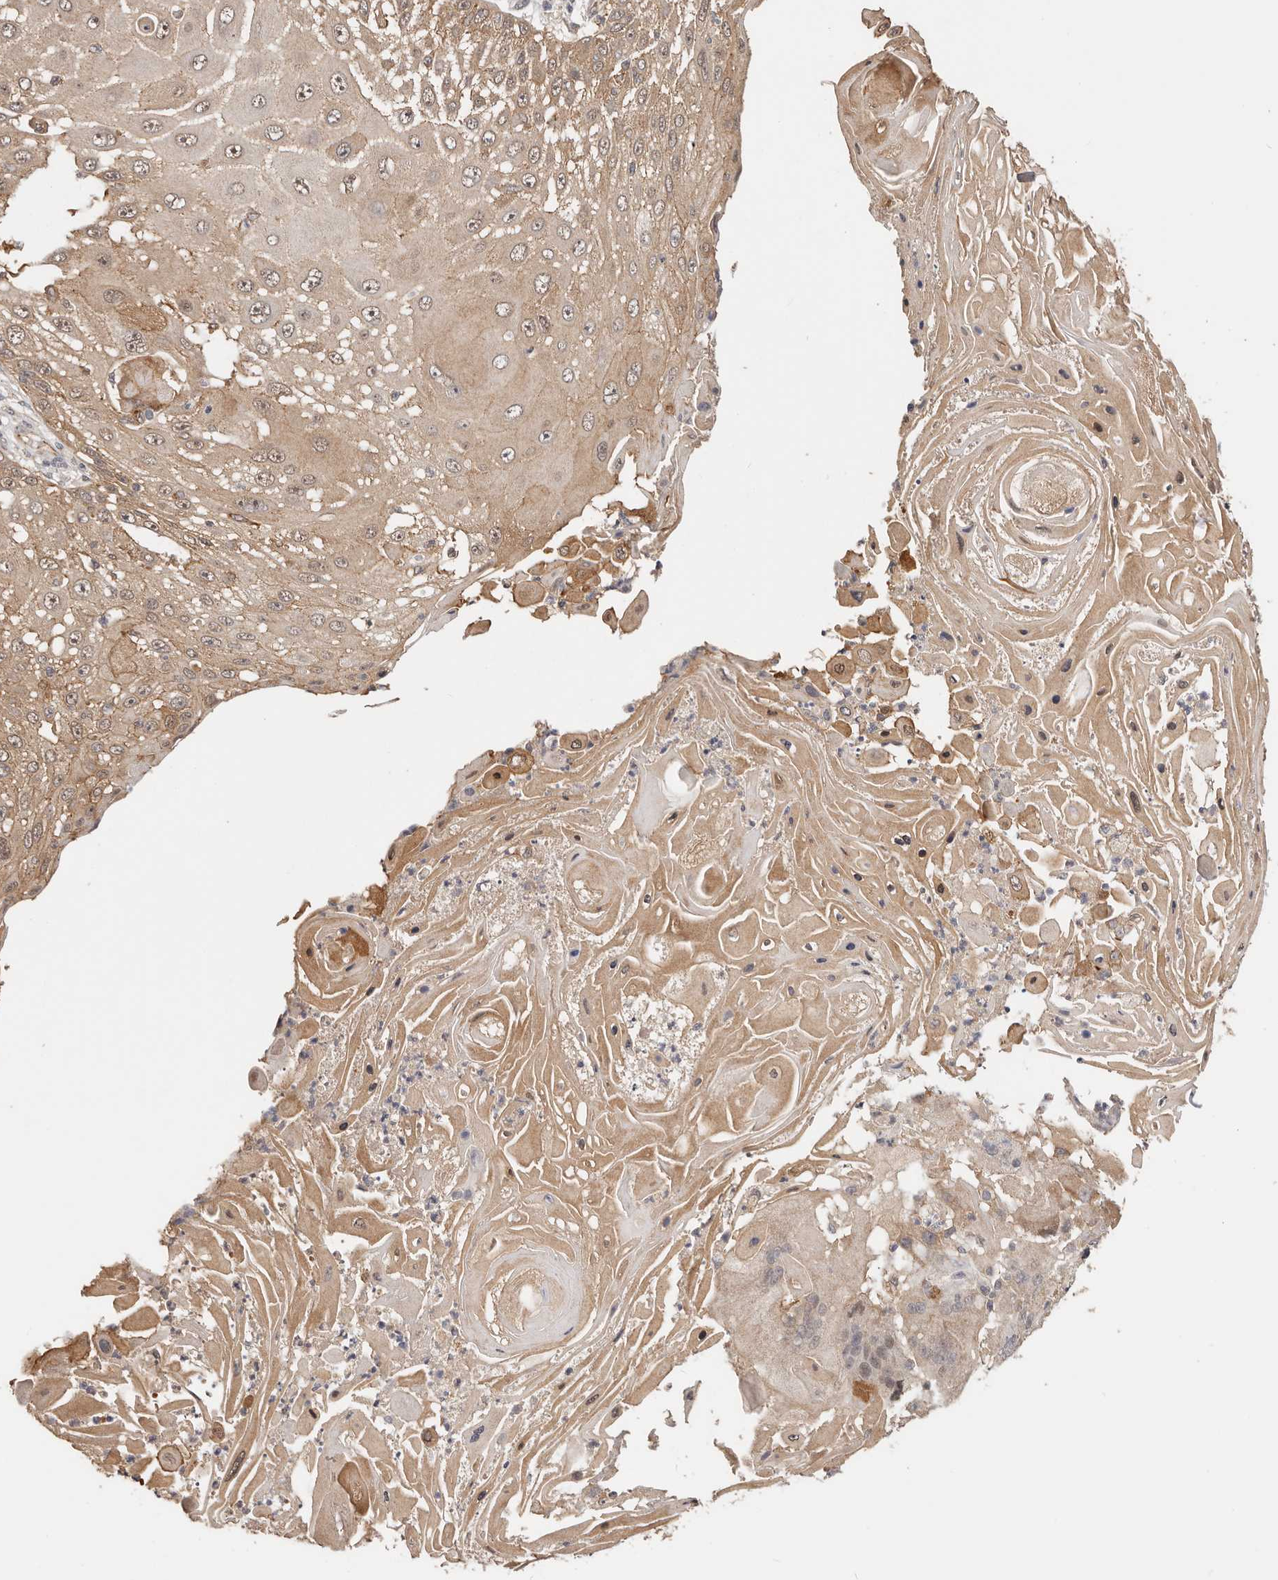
{"staining": {"intensity": "weak", "quantity": ">75%", "location": "cytoplasmic/membranous"}, "tissue": "skin cancer", "cell_type": "Tumor cells", "image_type": "cancer", "snomed": [{"axis": "morphology", "description": "Squamous cell carcinoma, NOS"}, {"axis": "topography", "description": "Skin"}], "caption": "Human skin squamous cell carcinoma stained with a brown dye demonstrates weak cytoplasmic/membranous positive expression in approximately >75% of tumor cells.", "gene": "AFDN", "patient": {"sex": "female", "age": 44}}